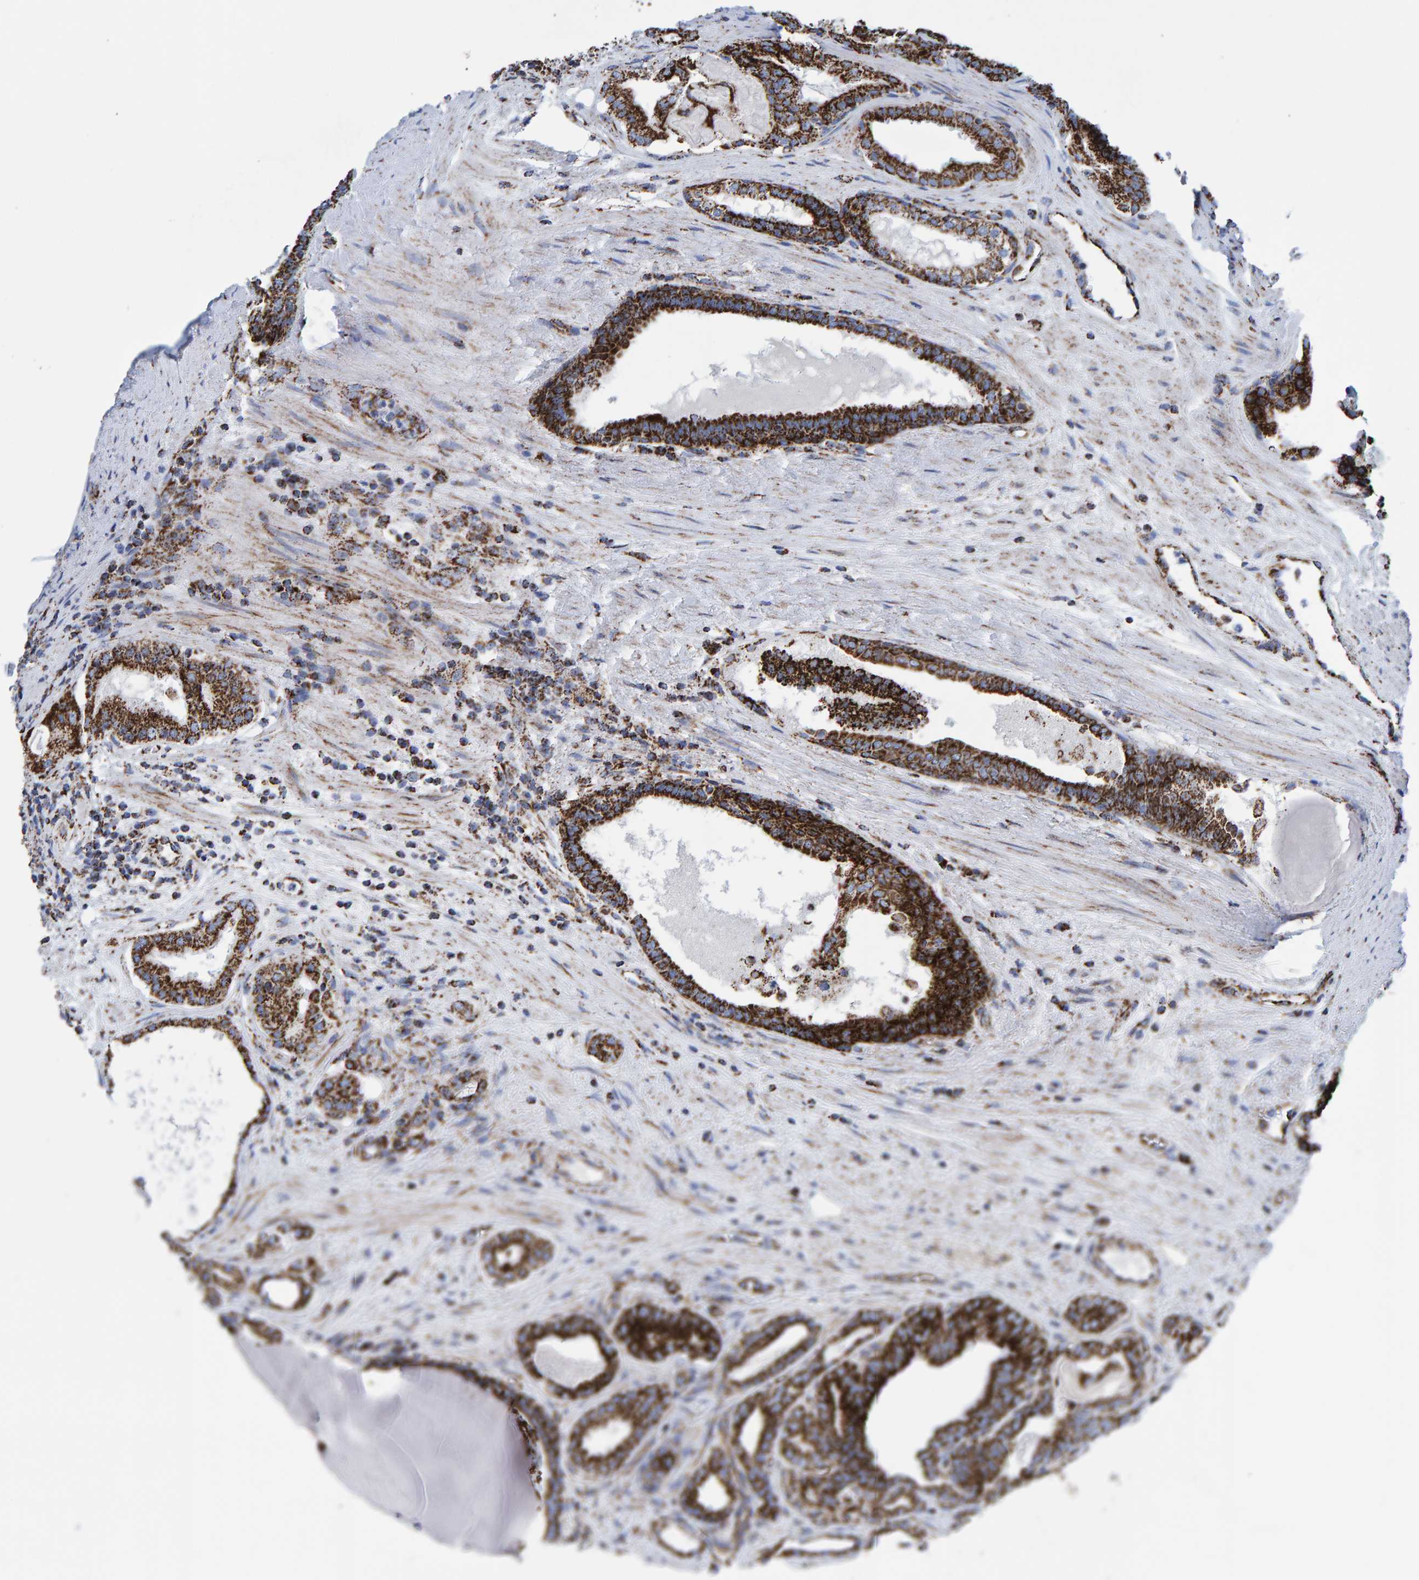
{"staining": {"intensity": "strong", "quantity": ">75%", "location": "cytoplasmic/membranous"}, "tissue": "prostate cancer", "cell_type": "Tumor cells", "image_type": "cancer", "snomed": [{"axis": "morphology", "description": "Adenocarcinoma, High grade"}, {"axis": "topography", "description": "Prostate"}], "caption": "Tumor cells exhibit high levels of strong cytoplasmic/membranous expression in approximately >75% of cells in human adenocarcinoma (high-grade) (prostate).", "gene": "ENSG00000262660", "patient": {"sex": "male", "age": 60}}